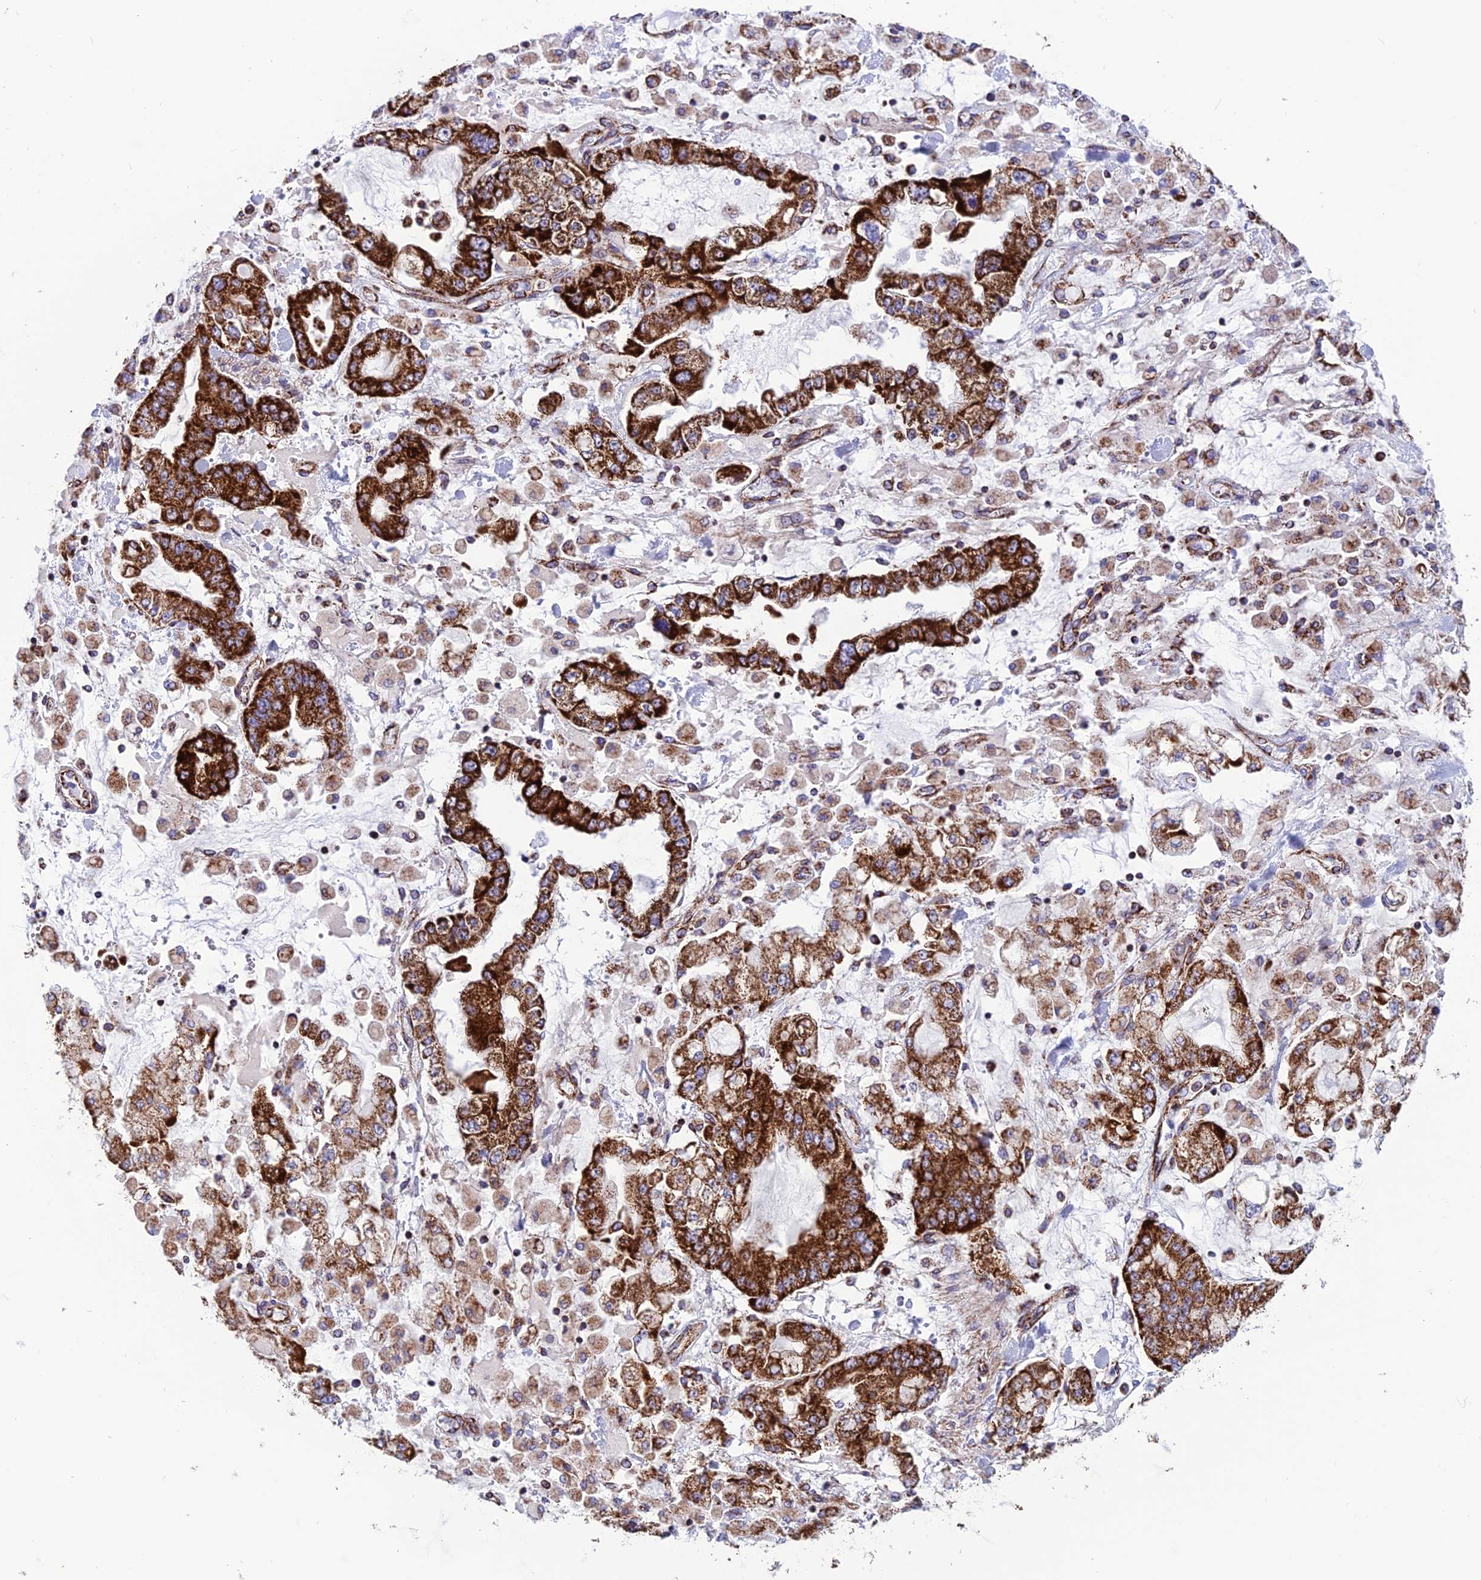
{"staining": {"intensity": "strong", "quantity": ">75%", "location": "cytoplasmic/membranous"}, "tissue": "stomach cancer", "cell_type": "Tumor cells", "image_type": "cancer", "snomed": [{"axis": "morphology", "description": "Normal tissue, NOS"}, {"axis": "morphology", "description": "Adenocarcinoma, NOS"}, {"axis": "topography", "description": "Stomach, upper"}, {"axis": "topography", "description": "Stomach"}], "caption": "DAB immunohistochemical staining of stomach cancer displays strong cytoplasmic/membranous protein positivity in about >75% of tumor cells.", "gene": "MRPS18B", "patient": {"sex": "male", "age": 76}}